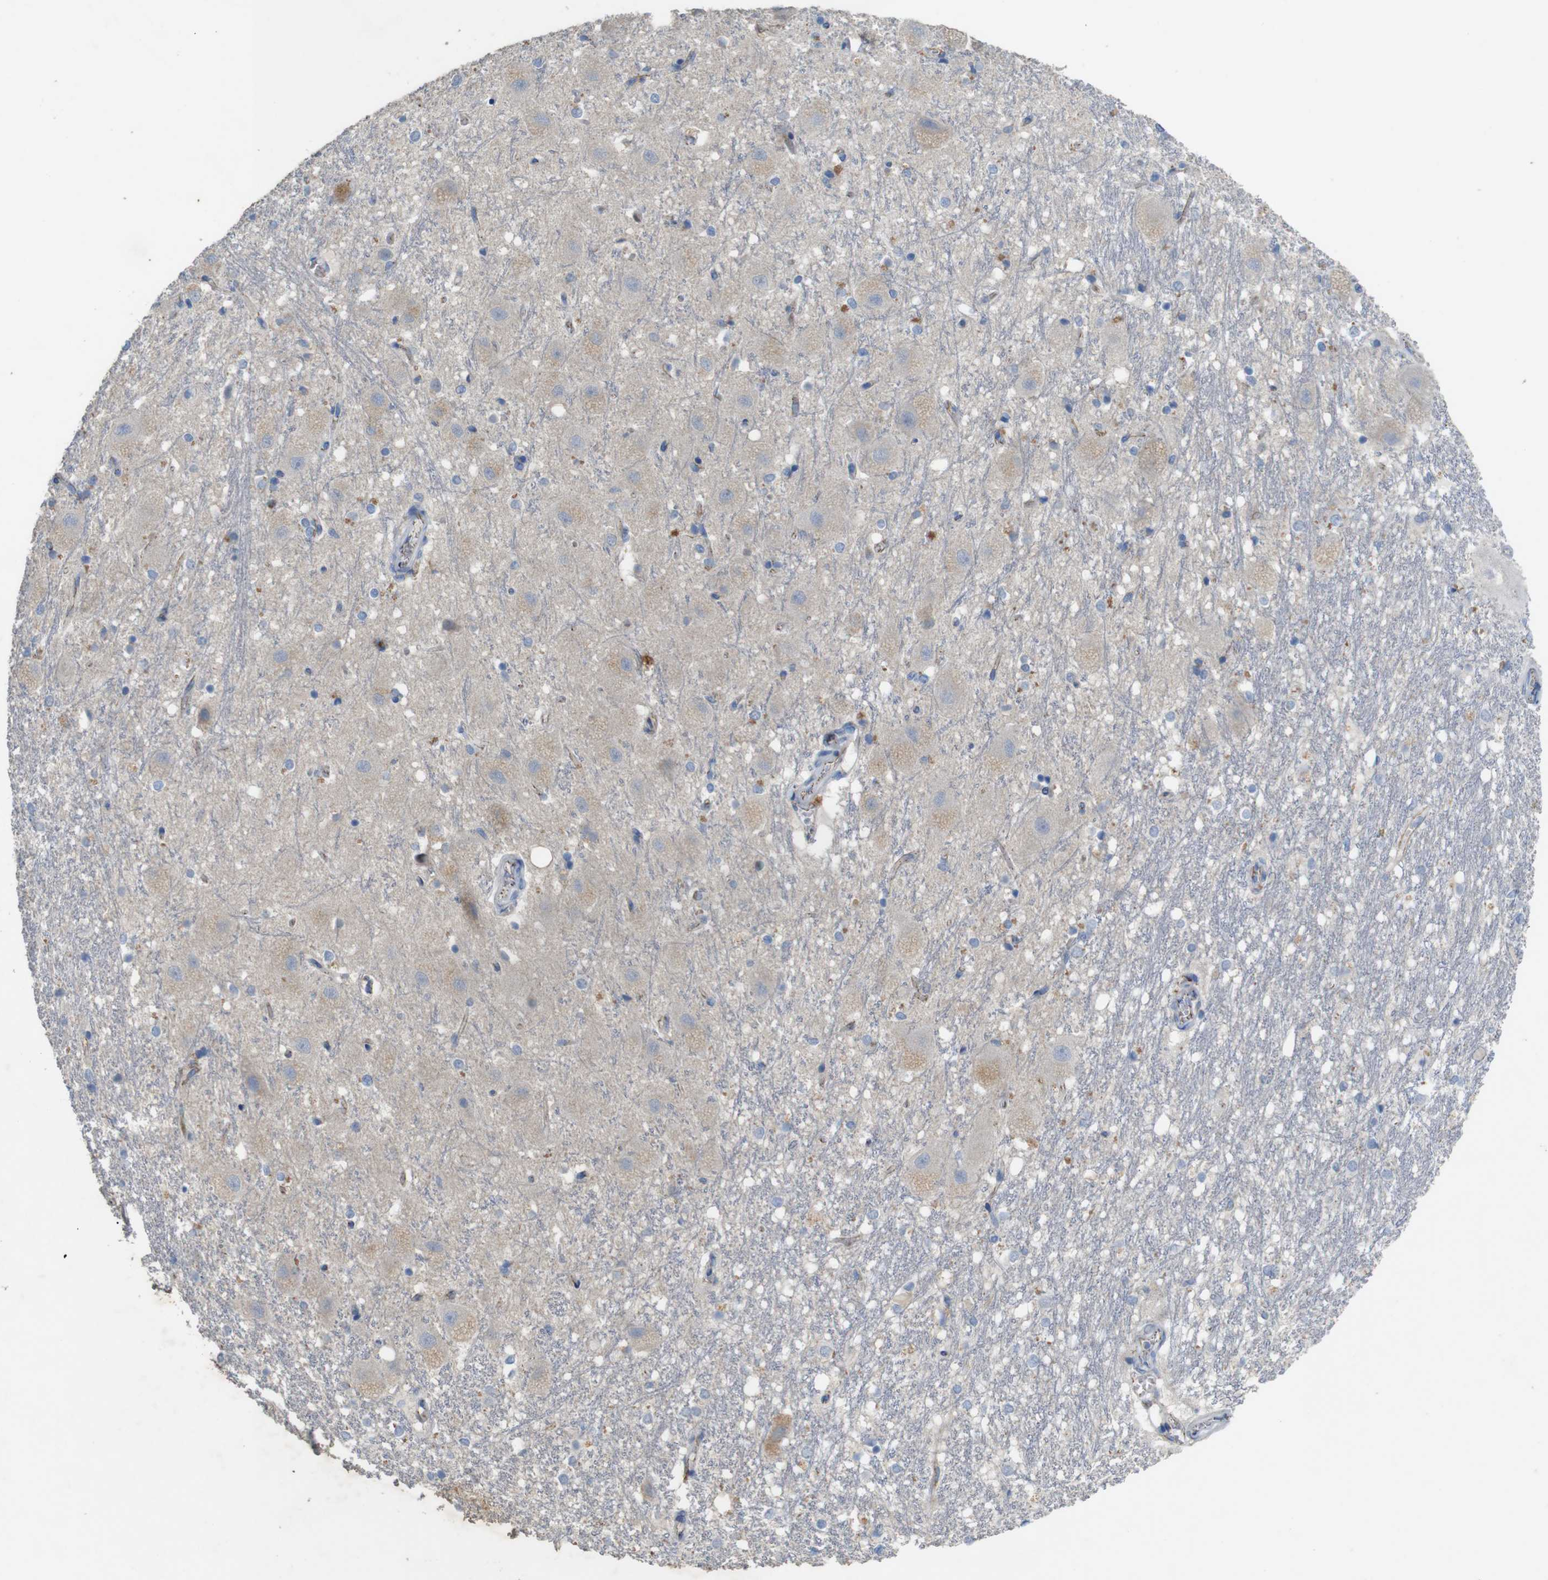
{"staining": {"intensity": "negative", "quantity": "none", "location": "none"}, "tissue": "hippocampus", "cell_type": "Glial cells", "image_type": "normal", "snomed": [{"axis": "morphology", "description": "Normal tissue, NOS"}, {"axis": "topography", "description": "Hippocampus"}], "caption": "An IHC histopathology image of normal hippocampus is shown. There is no staining in glial cells of hippocampus. (Stains: DAB (3,3'-diaminobenzidine) IHC with hematoxylin counter stain, Microscopy: brightfield microscopy at high magnification).", "gene": "NHLRC3", "patient": {"sex": "female", "age": 19}}